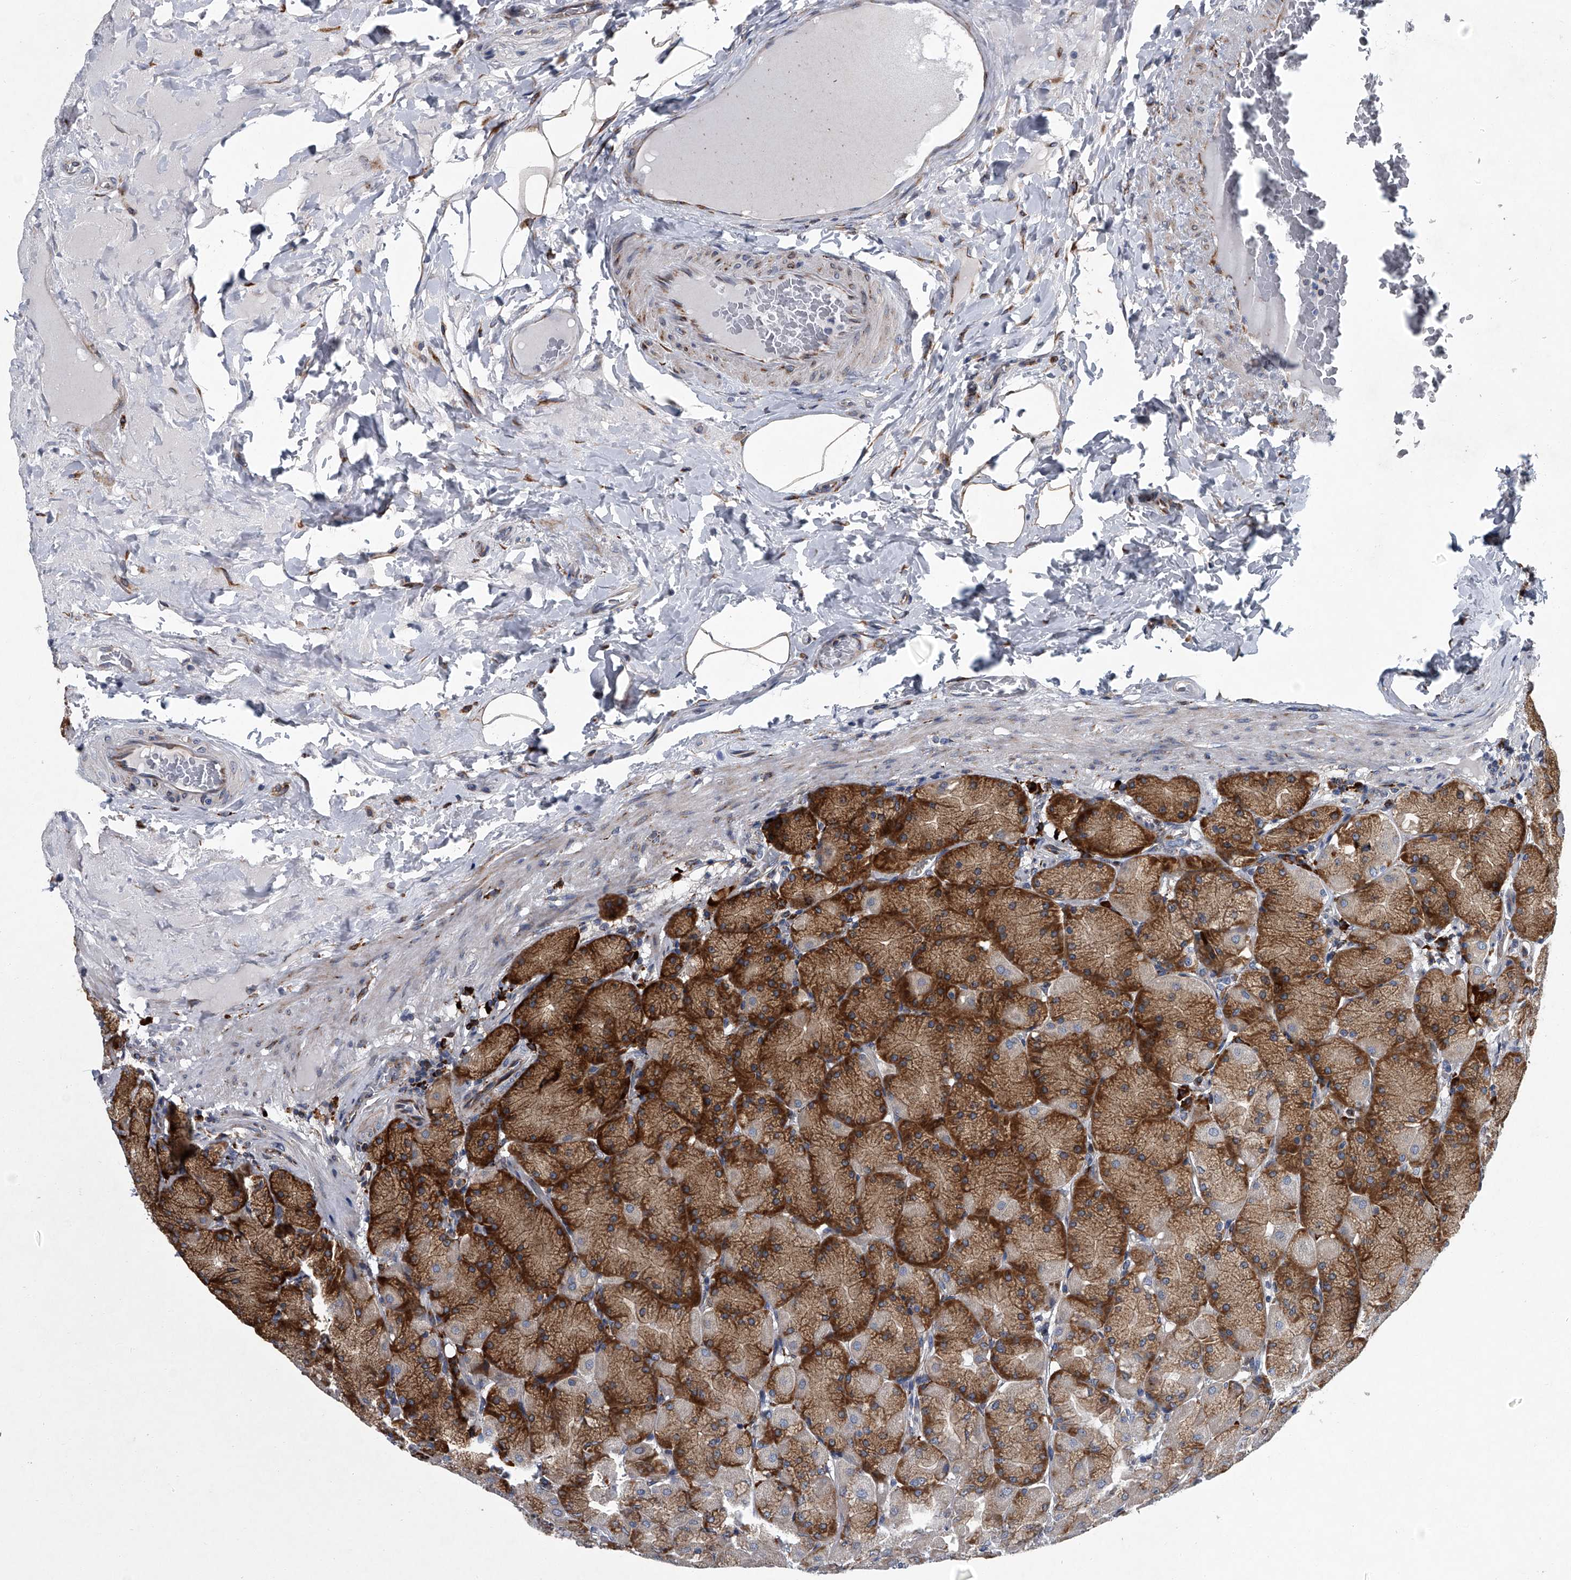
{"staining": {"intensity": "strong", "quantity": "25%-75%", "location": "cytoplasmic/membranous"}, "tissue": "stomach", "cell_type": "Glandular cells", "image_type": "normal", "snomed": [{"axis": "morphology", "description": "Normal tissue, NOS"}, {"axis": "topography", "description": "Stomach, upper"}], "caption": "Immunohistochemical staining of unremarkable stomach displays strong cytoplasmic/membranous protein positivity in about 25%-75% of glandular cells.", "gene": "TMEM63C", "patient": {"sex": "female", "age": 56}}